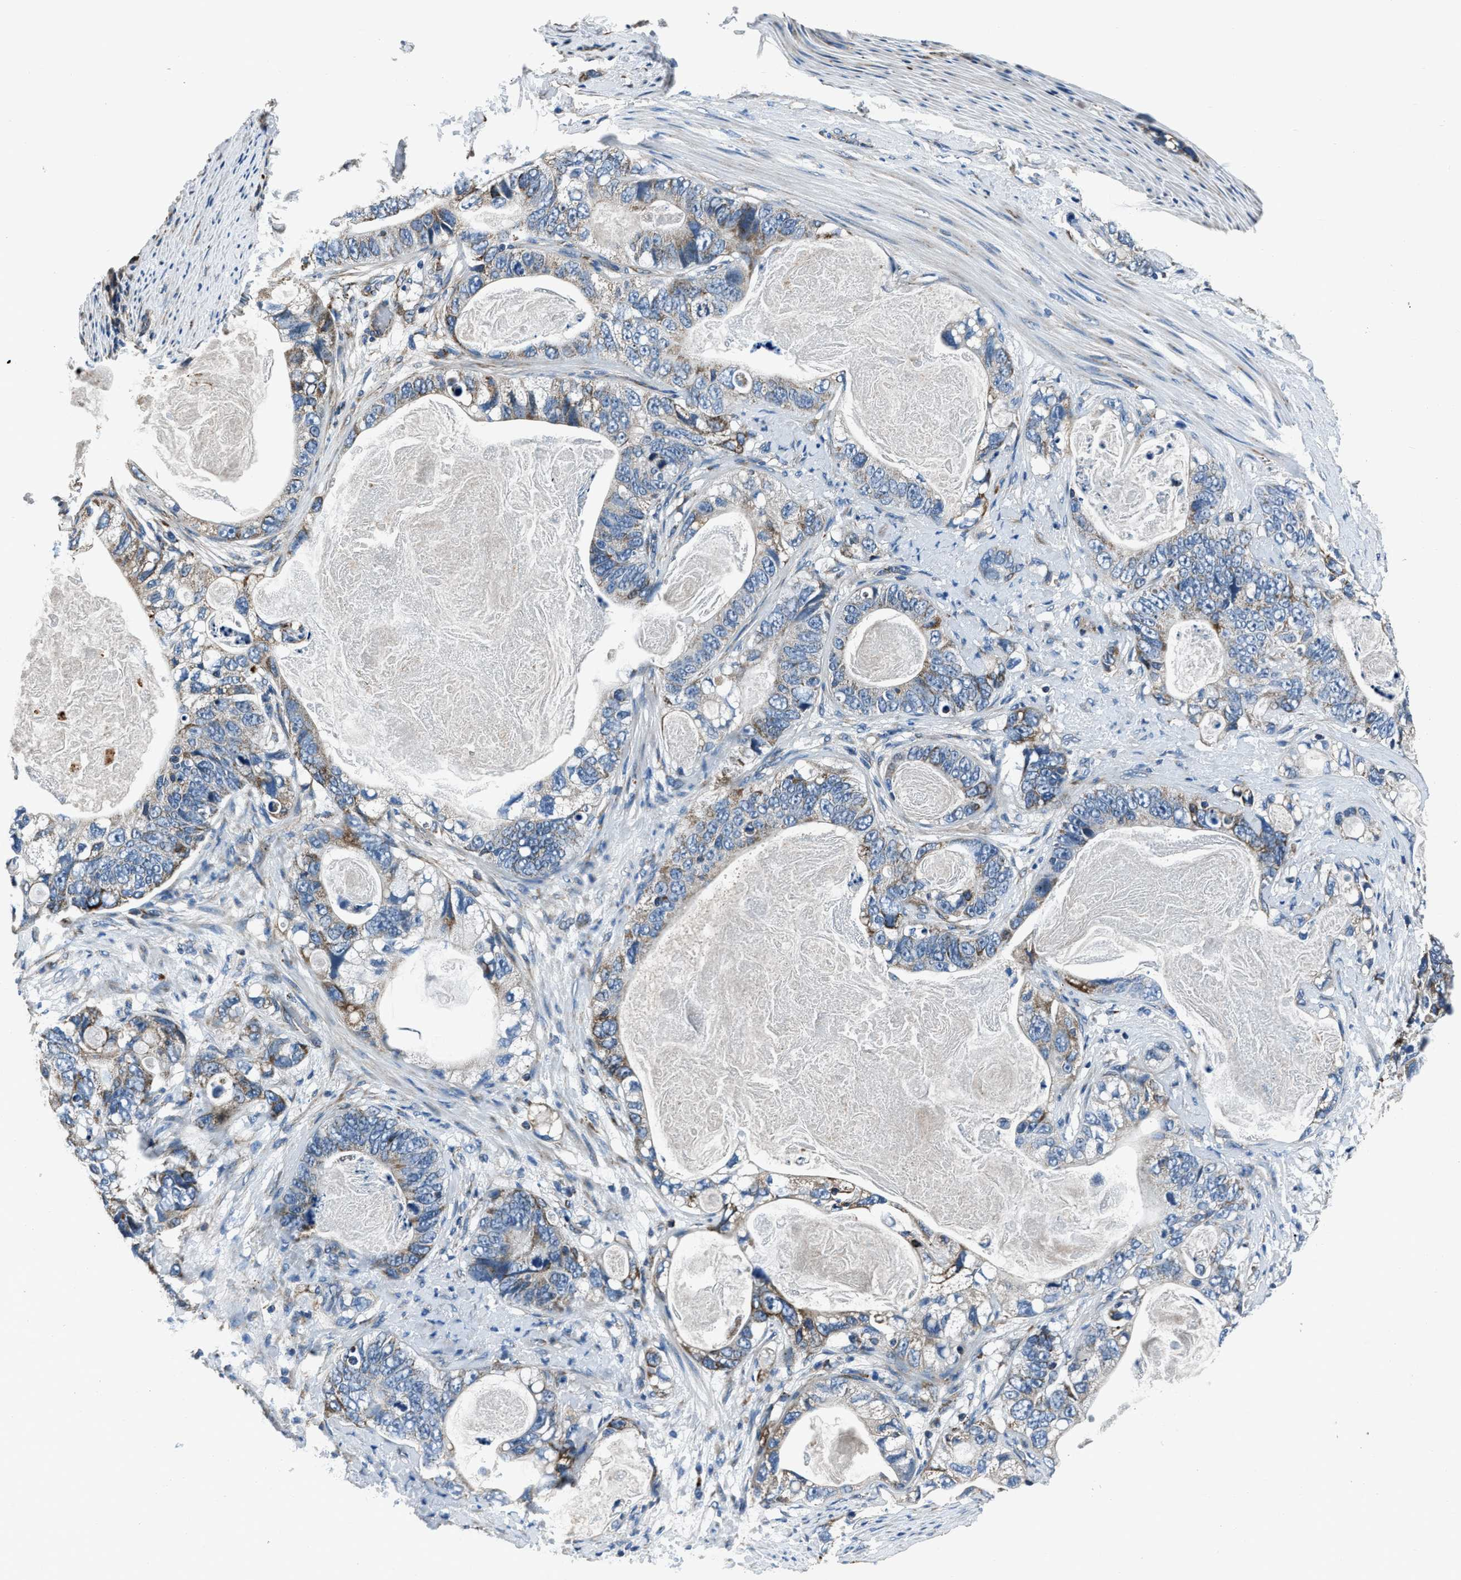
{"staining": {"intensity": "moderate", "quantity": "<25%", "location": "cytoplasmic/membranous"}, "tissue": "stomach cancer", "cell_type": "Tumor cells", "image_type": "cancer", "snomed": [{"axis": "morphology", "description": "Normal tissue, NOS"}, {"axis": "morphology", "description": "Adenocarcinoma, NOS"}, {"axis": "topography", "description": "Stomach"}], "caption": "The histopathology image demonstrates a brown stain indicating the presence of a protein in the cytoplasmic/membranous of tumor cells in stomach cancer (adenocarcinoma).", "gene": "OGDH", "patient": {"sex": "female", "age": 89}}